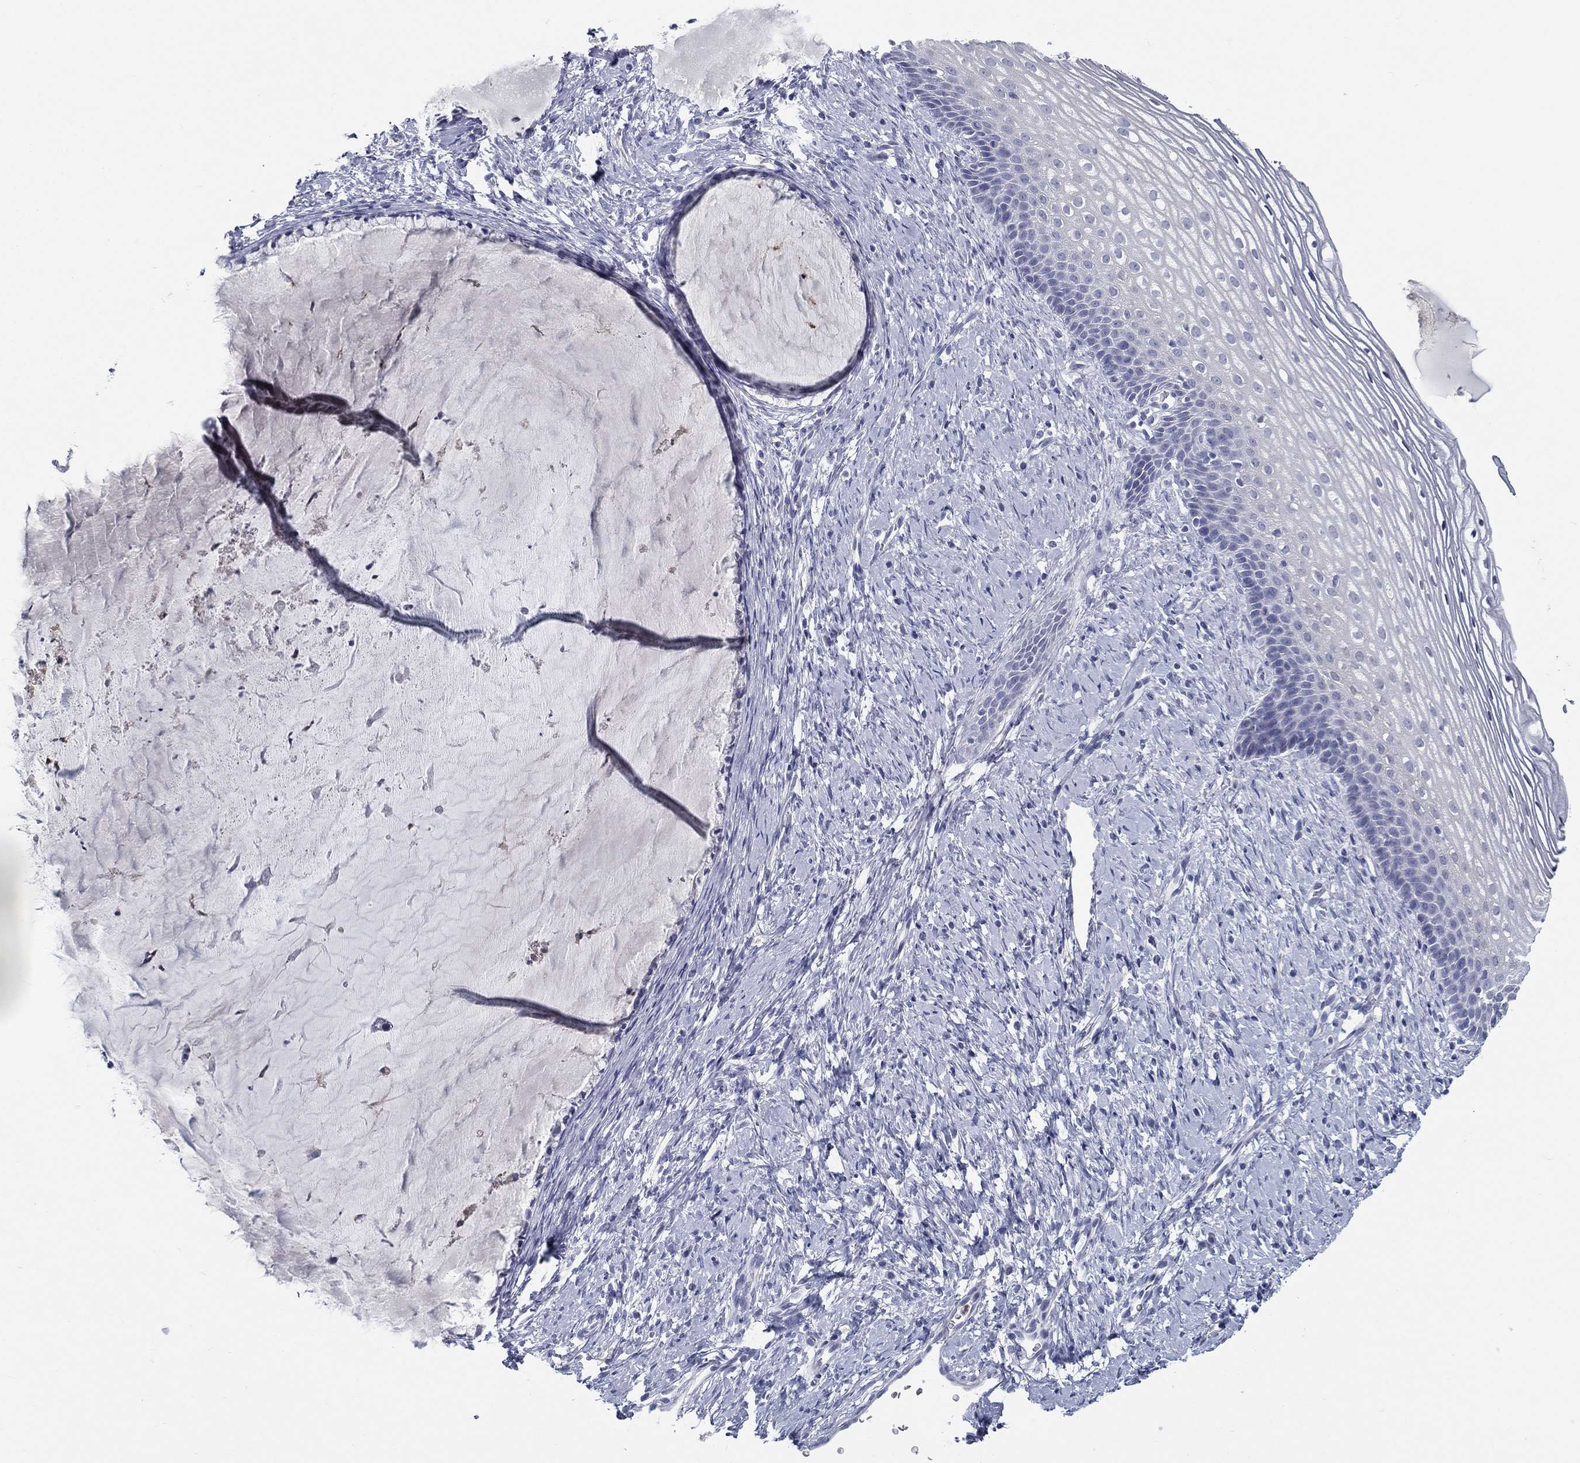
{"staining": {"intensity": "negative", "quantity": "none", "location": "none"}, "tissue": "cervix", "cell_type": "Glandular cells", "image_type": "normal", "snomed": [{"axis": "morphology", "description": "Normal tissue, NOS"}, {"axis": "topography", "description": "Cervix"}], "caption": "This photomicrograph is of unremarkable cervix stained with immunohistochemistry to label a protein in brown with the nuclei are counter-stained blue. There is no staining in glandular cells.", "gene": "DEFB121", "patient": {"sex": "female", "age": 39}}